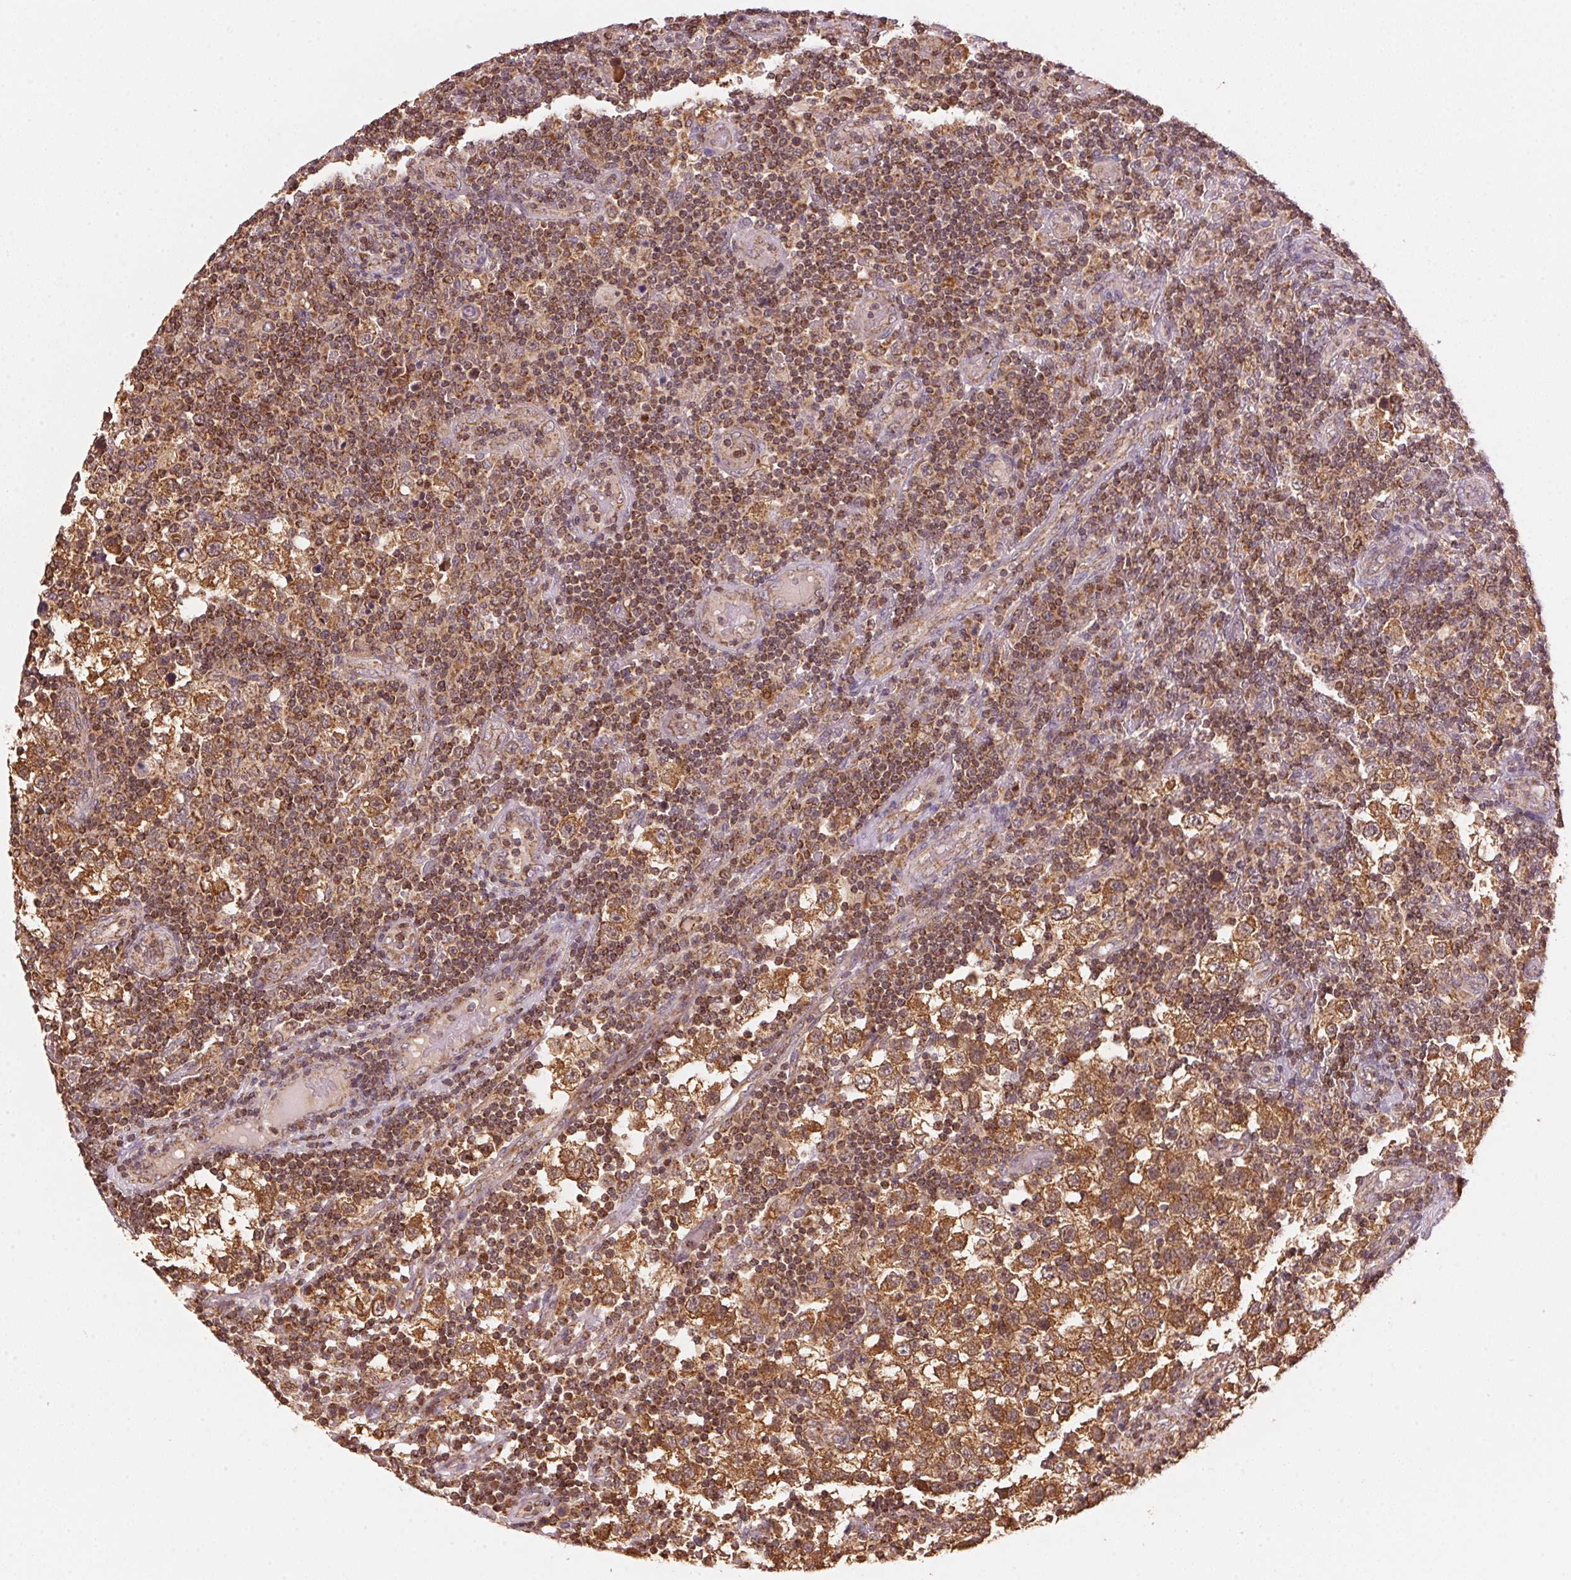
{"staining": {"intensity": "strong", "quantity": ">75%", "location": "cytoplasmic/membranous"}, "tissue": "testis cancer", "cell_type": "Tumor cells", "image_type": "cancer", "snomed": [{"axis": "morphology", "description": "Seminoma, NOS"}, {"axis": "topography", "description": "Testis"}], "caption": "Tumor cells exhibit strong cytoplasmic/membranous expression in about >75% of cells in testis seminoma.", "gene": "ARHGAP6", "patient": {"sex": "male", "age": 34}}